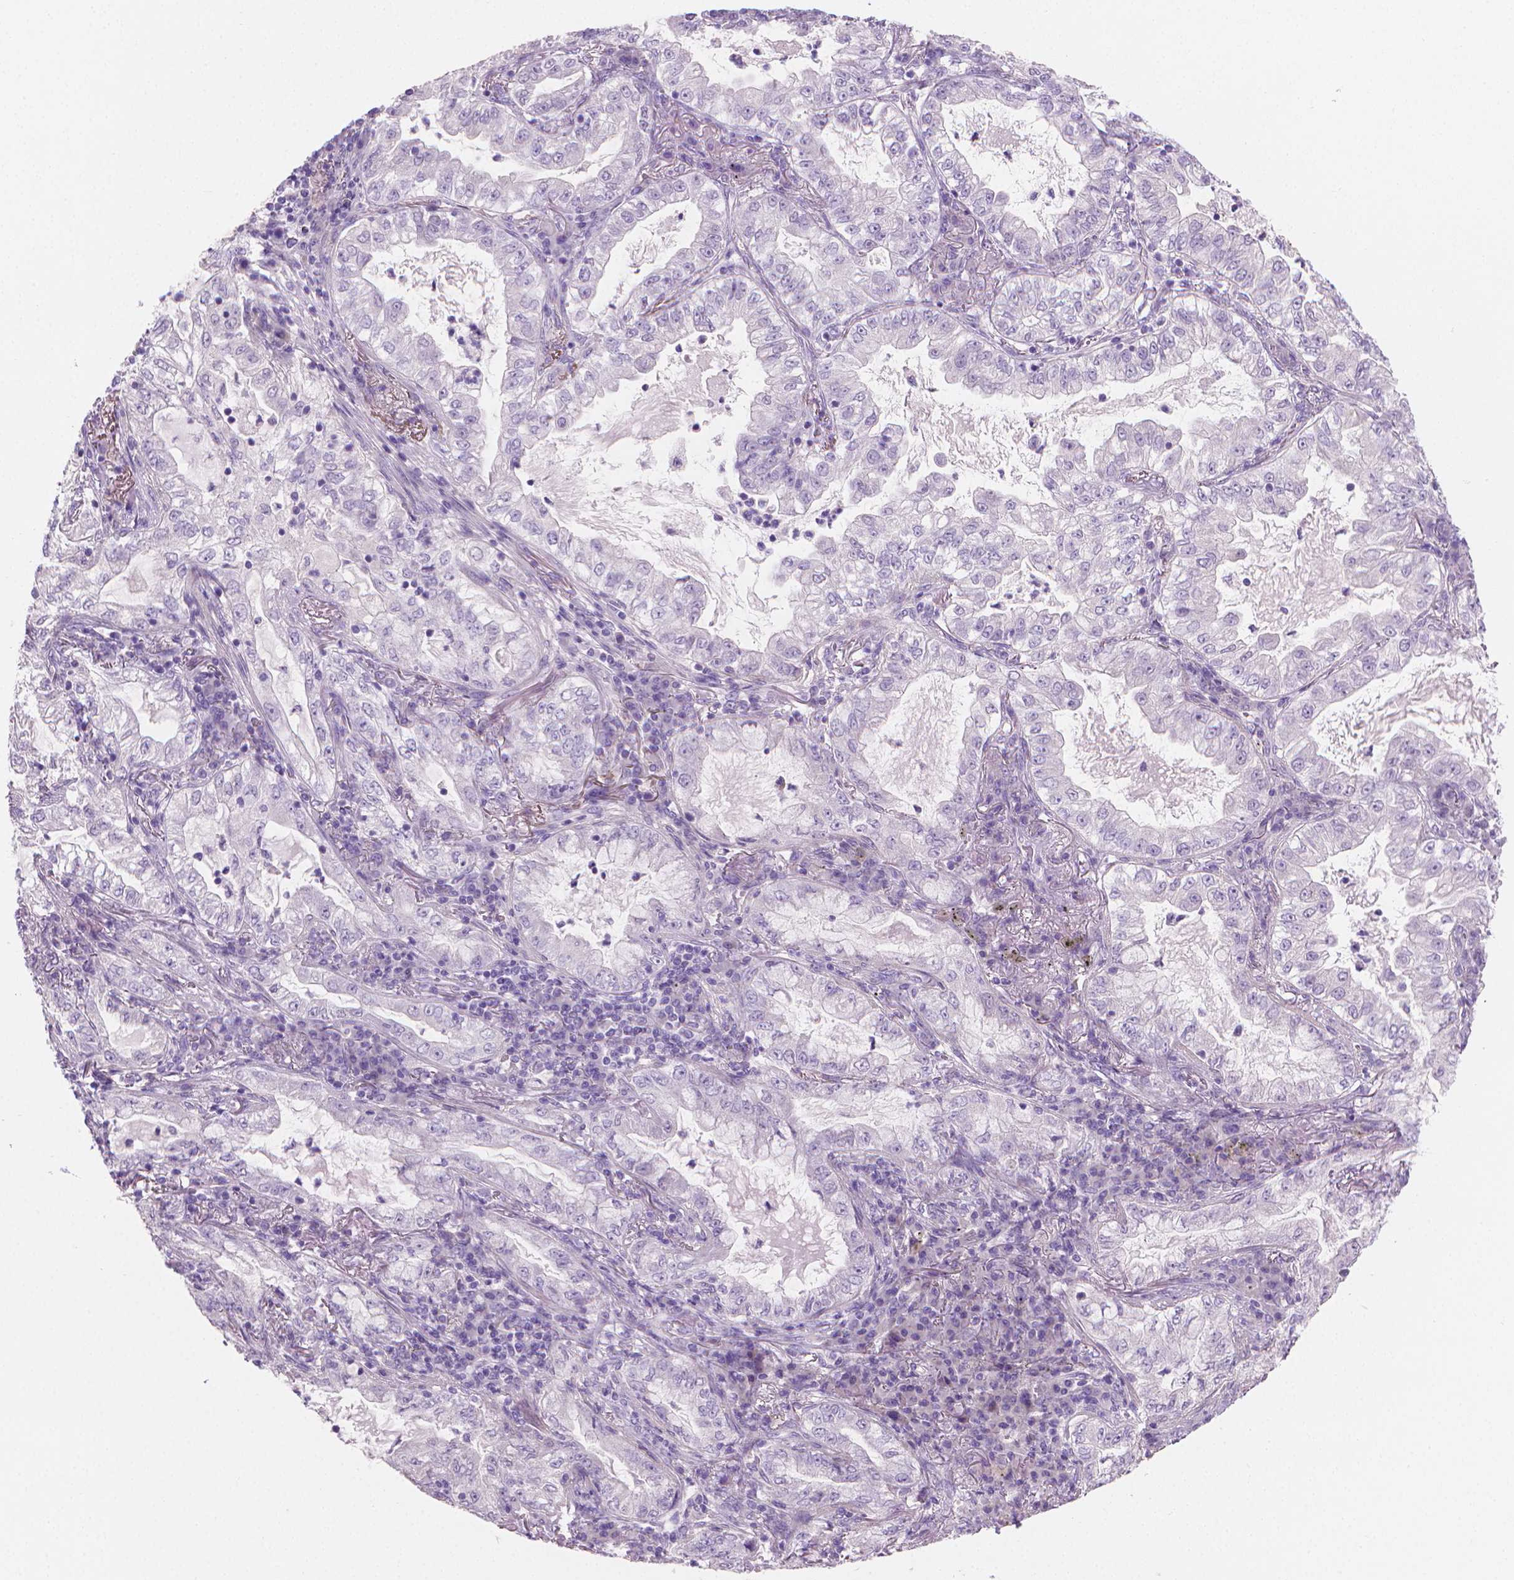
{"staining": {"intensity": "negative", "quantity": "none", "location": "none"}, "tissue": "lung cancer", "cell_type": "Tumor cells", "image_type": "cancer", "snomed": [{"axis": "morphology", "description": "Adenocarcinoma, NOS"}, {"axis": "topography", "description": "Lung"}], "caption": "DAB (3,3'-diaminobenzidine) immunohistochemical staining of adenocarcinoma (lung) shows no significant expression in tumor cells.", "gene": "GSDMA", "patient": {"sex": "female", "age": 73}}